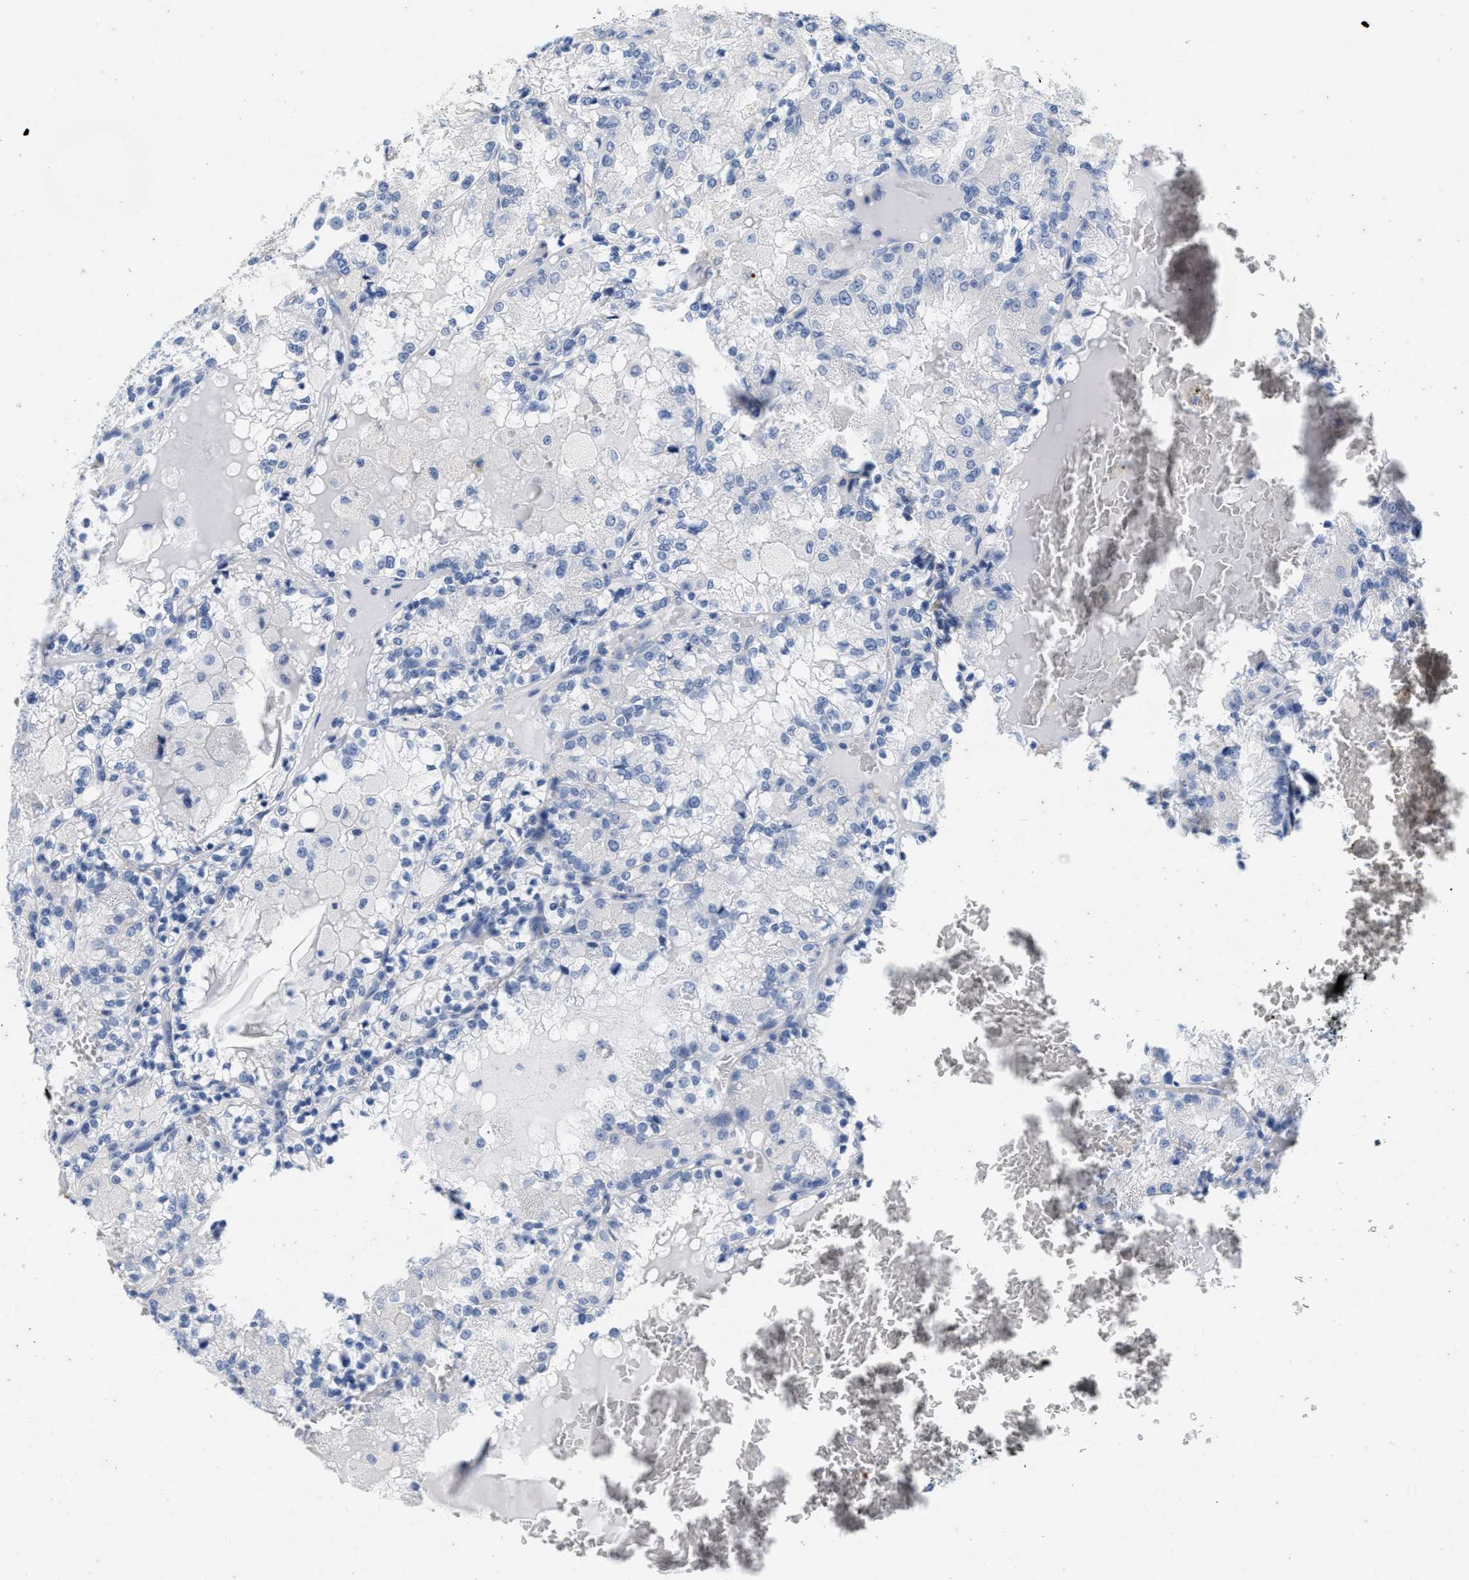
{"staining": {"intensity": "negative", "quantity": "none", "location": "none"}, "tissue": "renal cancer", "cell_type": "Tumor cells", "image_type": "cancer", "snomed": [{"axis": "morphology", "description": "Adenocarcinoma, NOS"}, {"axis": "topography", "description": "Kidney"}], "caption": "Tumor cells are negative for protein expression in human adenocarcinoma (renal).", "gene": "ABCB11", "patient": {"sex": "female", "age": 56}}